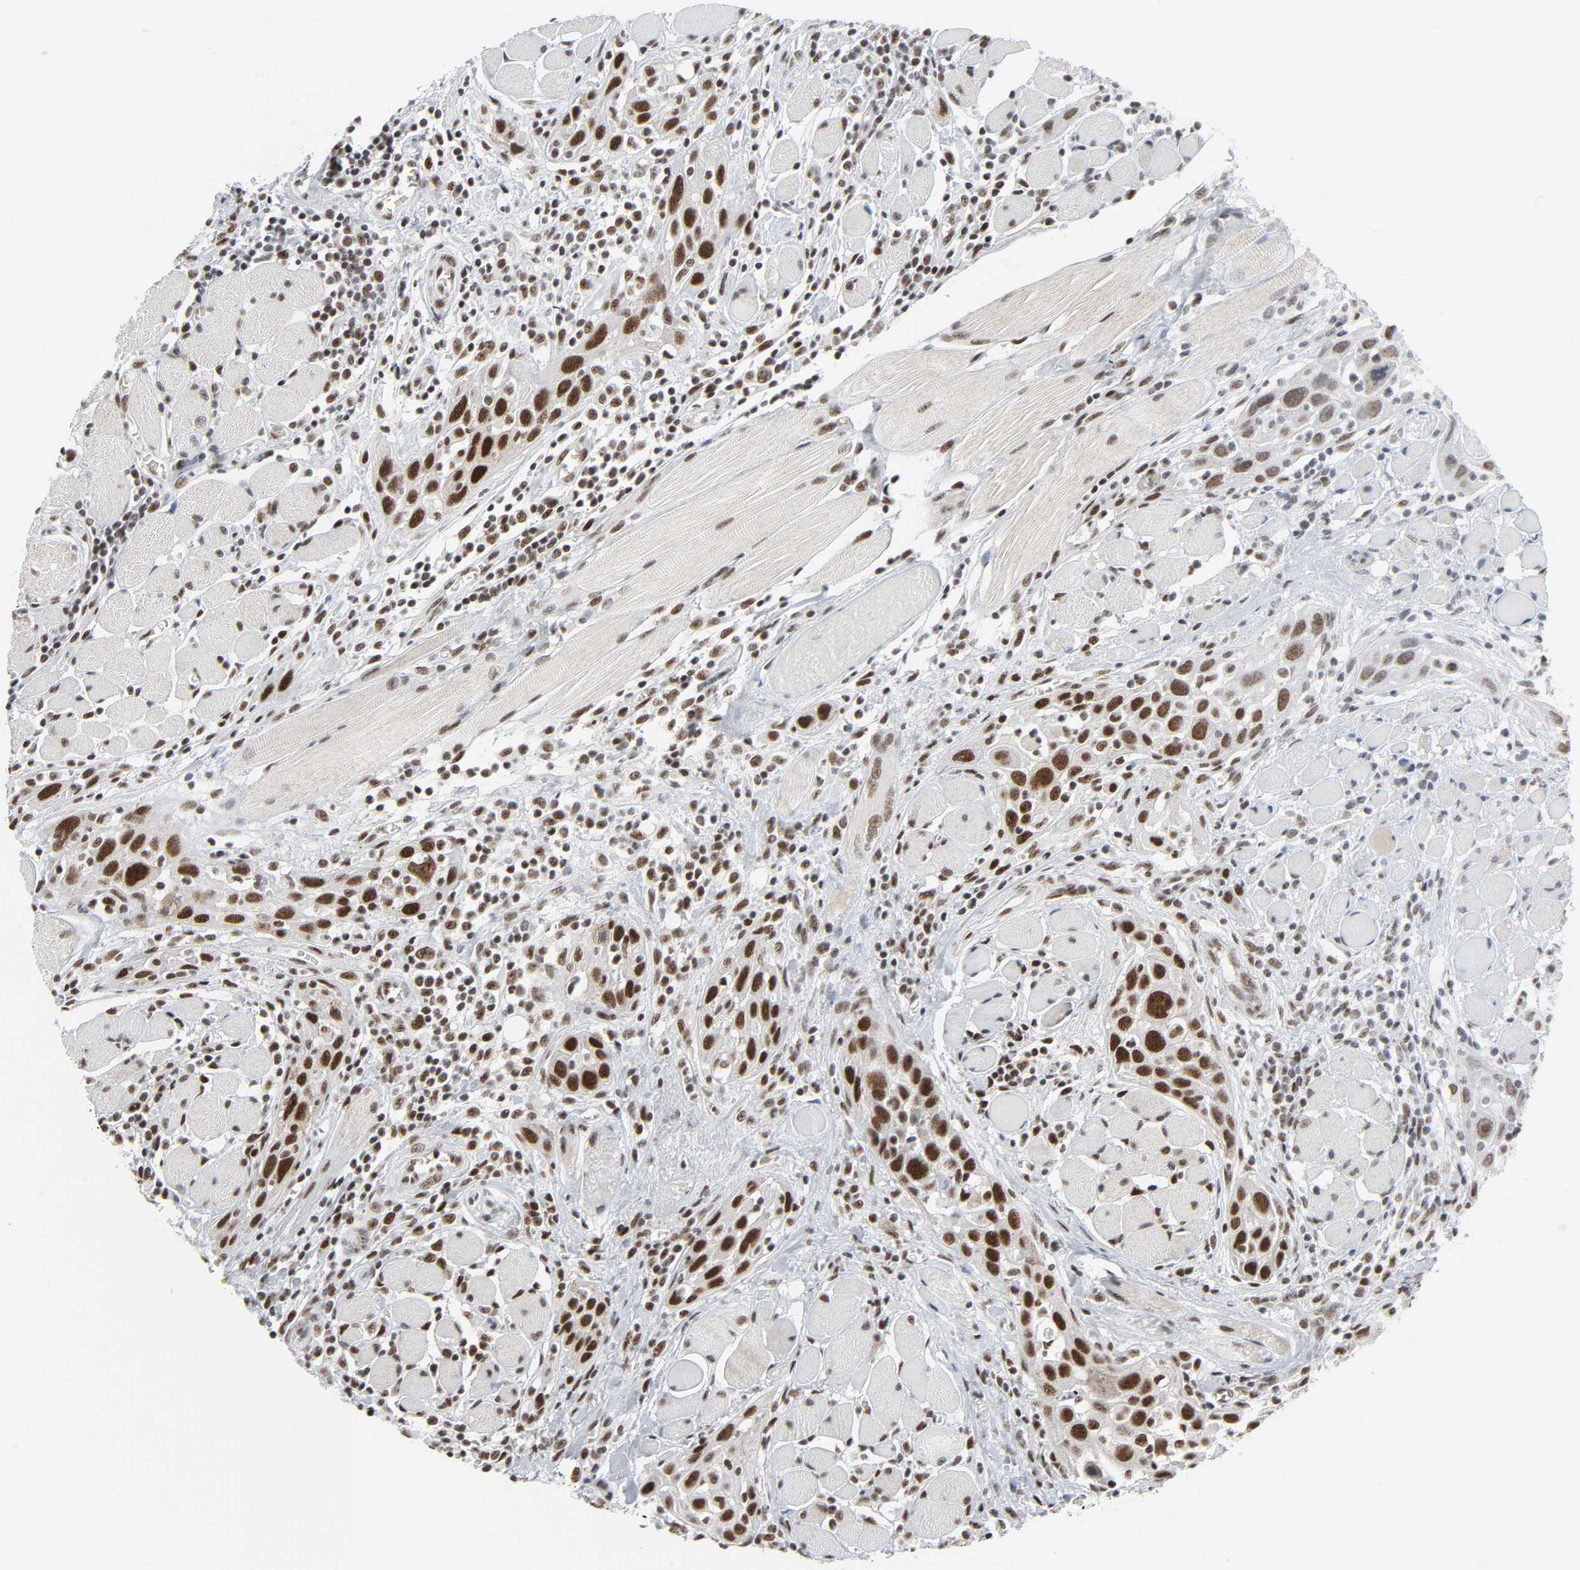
{"staining": {"intensity": "strong", "quantity": ">75%", "location": "nuclear"}, "tissue": "head and neck cancer", "cell_type": "Tumor cells", "image_type": "cancer", "snomed": [{"axis": "morphology", "description": "Squamous cell carcinoma, NOS"}, {"axis": "topography", "description": "Oral tissue"}, {"axis": "topography", "description": "Head-Neck"}], "caption": "Strong nuclear expression is appreciated in approximately >75% of tumor cells in squamous cell carcinoma (head and neck).", "gene": "CDK7", "patient": {"sex": "female", "age": 50}}